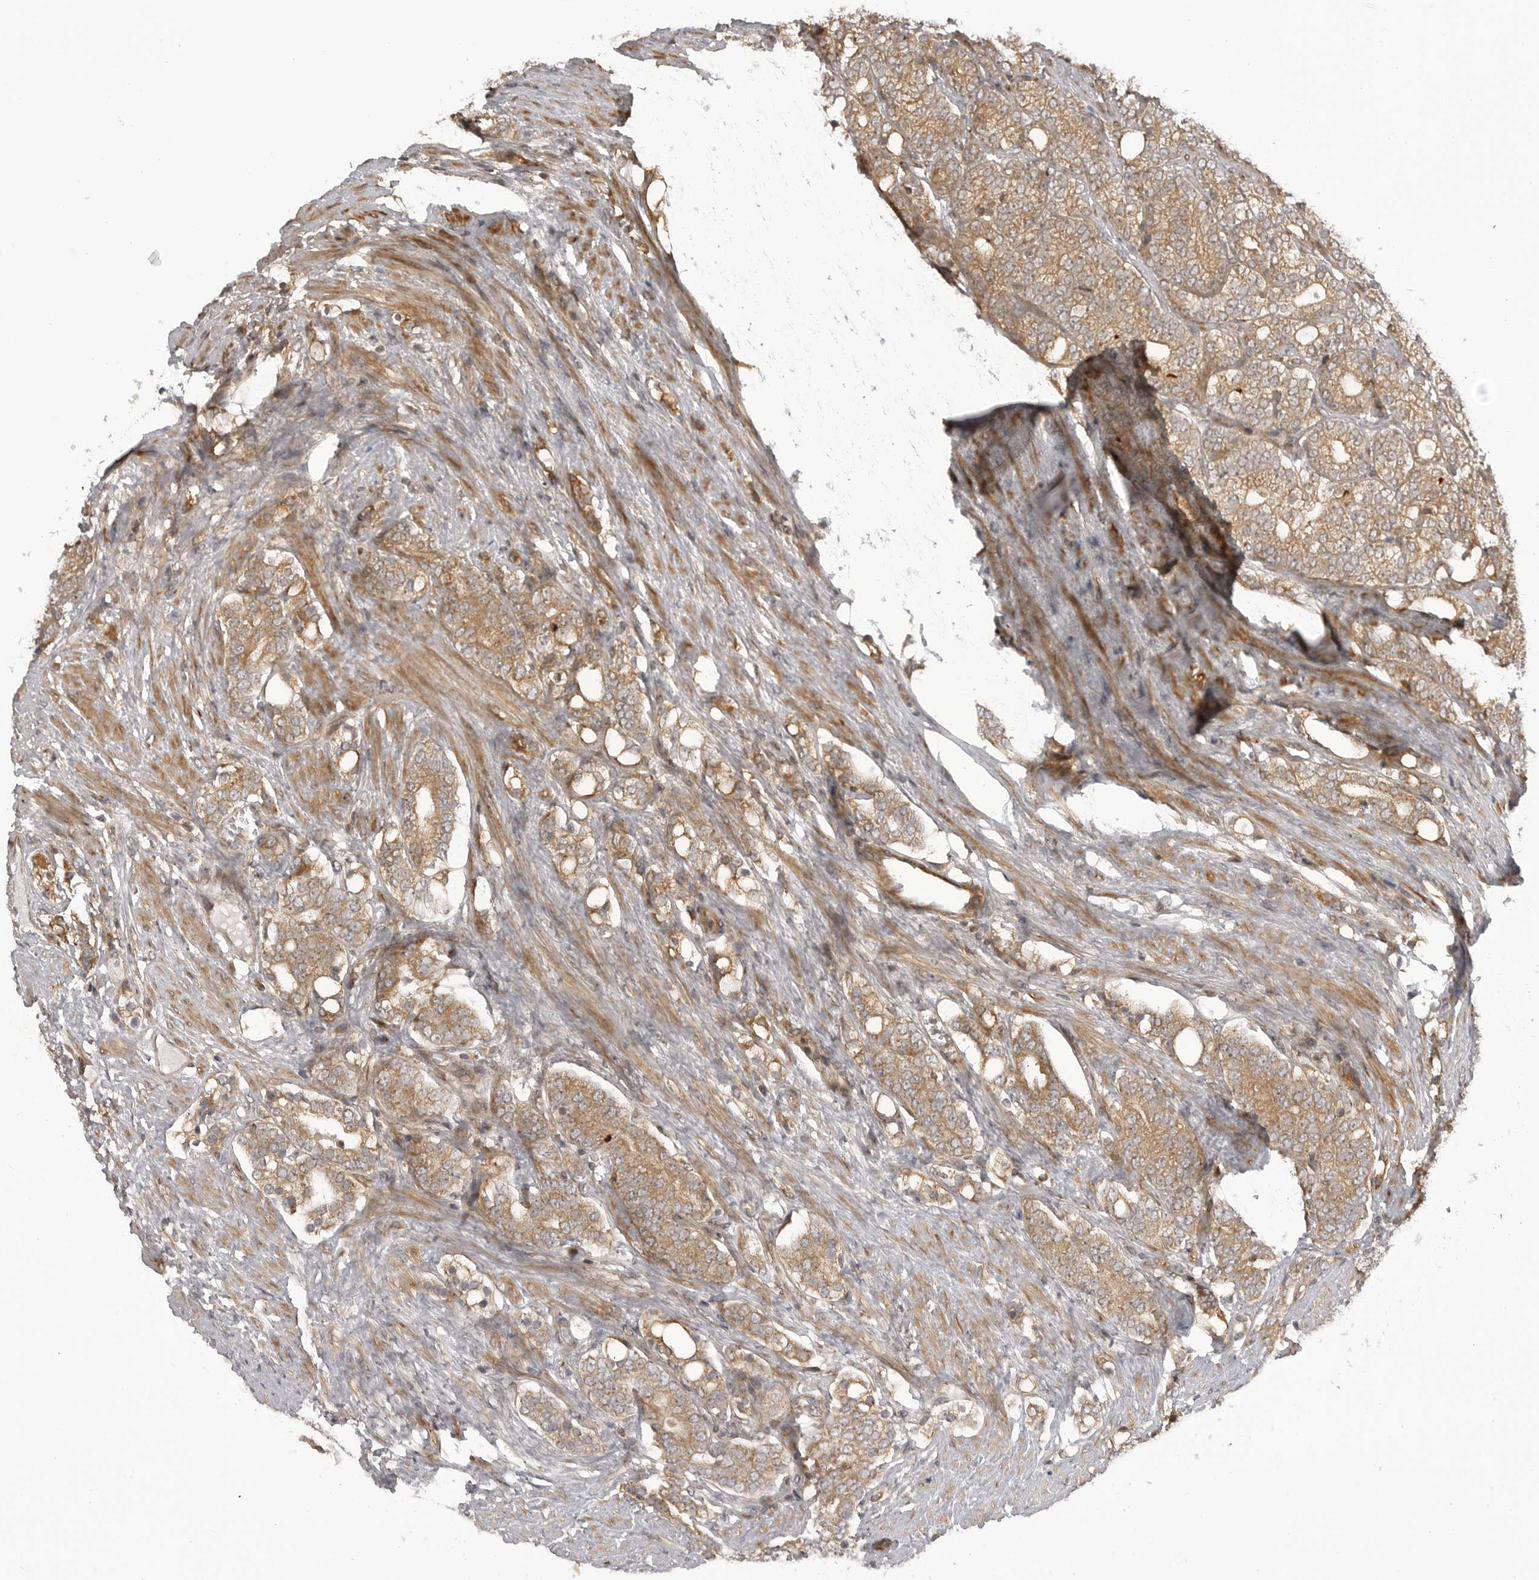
{"staining": {"intensity": "moderate", "quantity": ">75%", "location": "cytoplasmic/membranous"}, "tissue": "prostate cancer", "cell_type": "Tumor cells", "image_type": "cancer", "snomed": [{"axis": "morphology", "description": "Adenocarcinoma, High grade"}, {"axis": "topography", "description": "Prostate"}], "caption": "Brown immunohistochemical staining in adenocarcinoma (high-grade) (prostate) displays moderate cytoplasmic/membranous positivity in about >75% of tumor cells. Ihc stains the protein in brown and the nuclei are stained blue.", "gene": "LRRC45", "patient": {"sex": "male", "age": 57}}